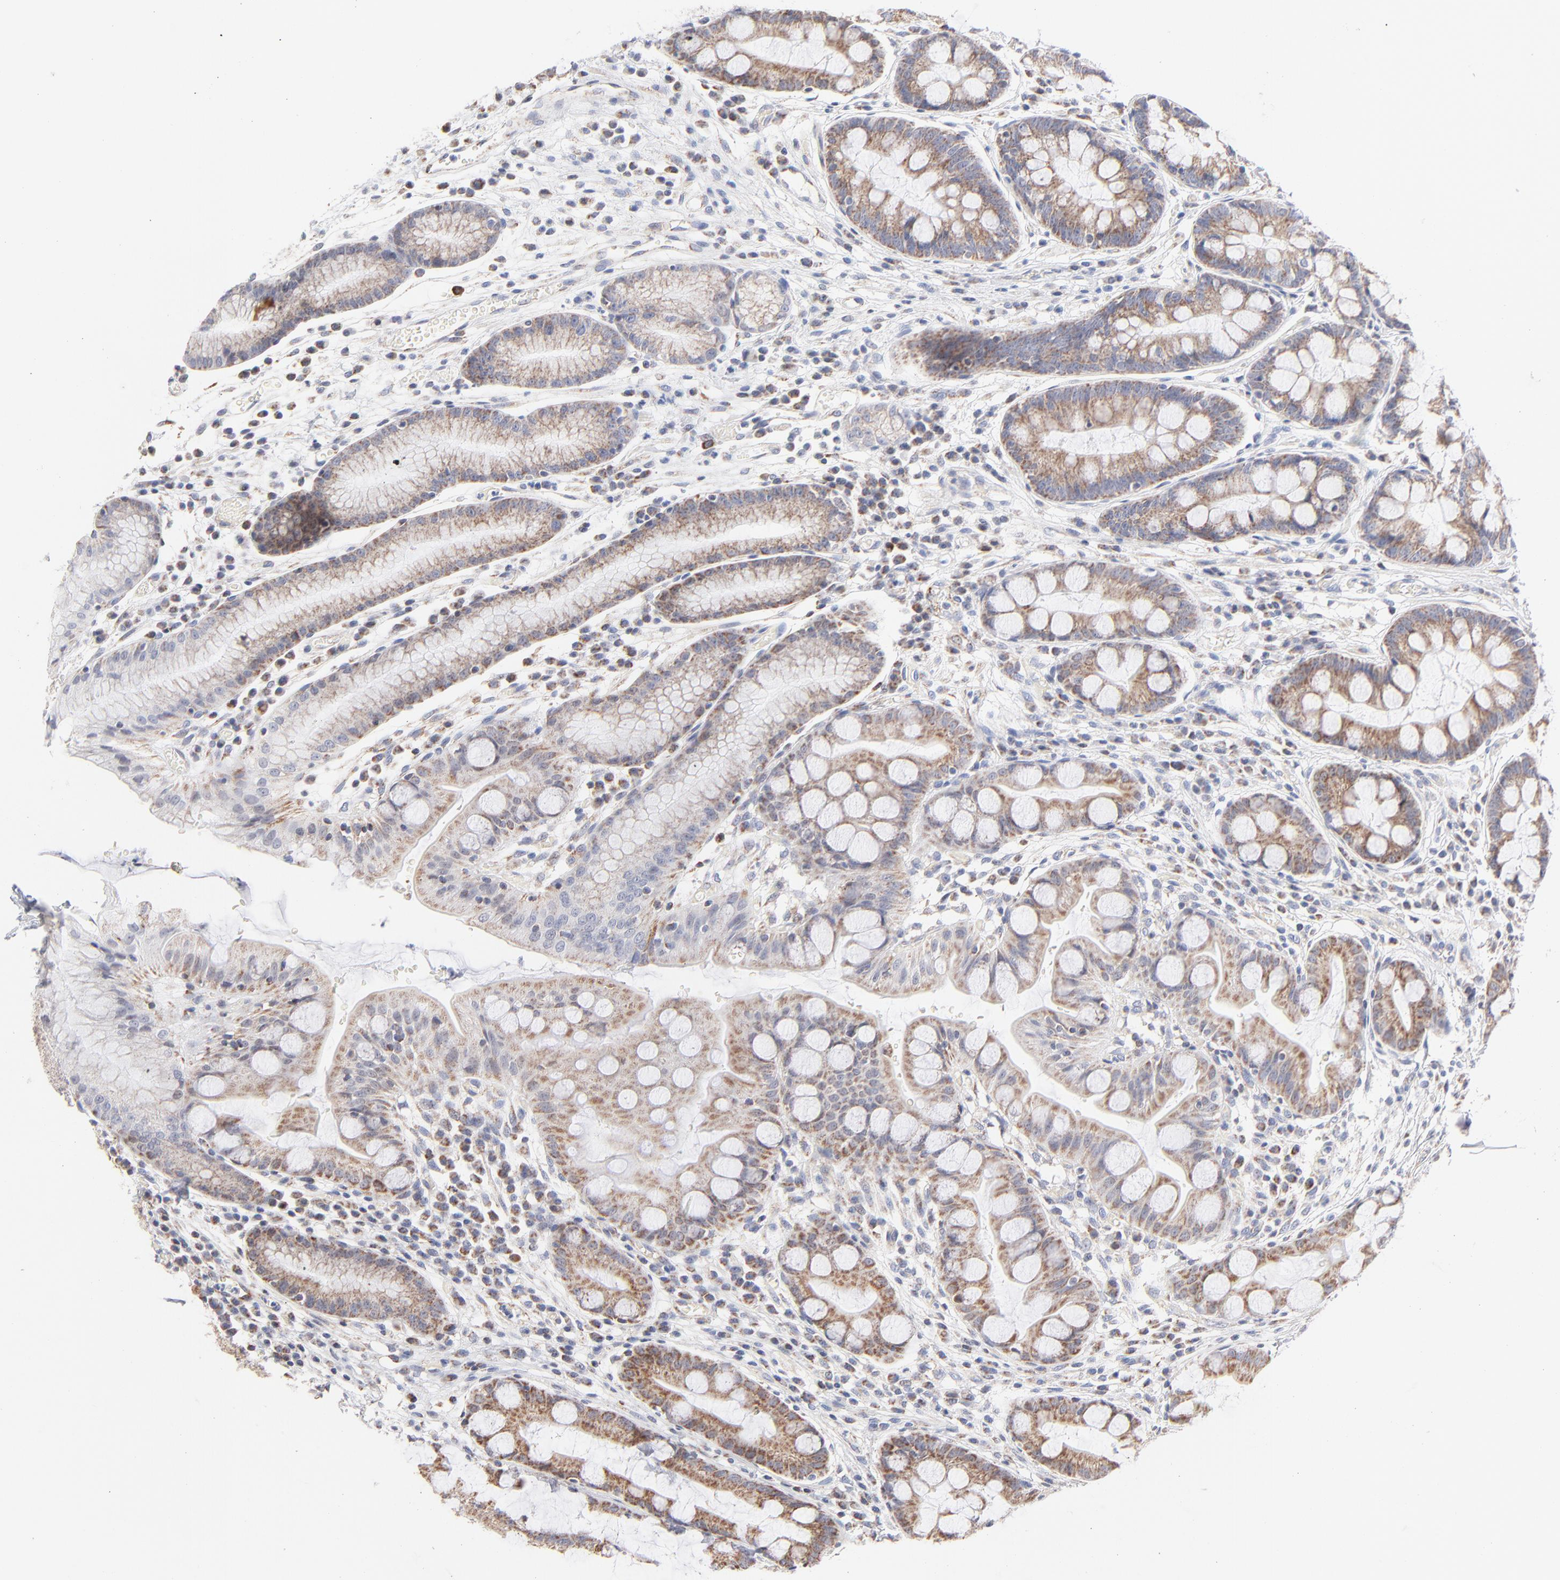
{"staining": {"intensity": "moderate", "quantity": ">75%", "location": "cytoplasmic/membranous"}, "tissue": "stomach", "cell_type": "Glandular cells", "image_type": "normal", "snomed": [{"axis": "morphology", "description": "Normal tissue, NOS"}, {"axis": "morphology", "description": "Inflammation, NOS"}, {"axis": "topography", "description": "Stomach, lower"}], "caption": "DAB (3,3'-diaminobenzidine) immunohistochemical staining of normal stomach displays moderate cytoplasmic/membranous protein staining in approximately >75% of glandular cells. (DAB IHC, brown staining for protein, blue staining for nuclei).", "gene": "MRPL58", "patient": {"sex": "male", "age": 59}}